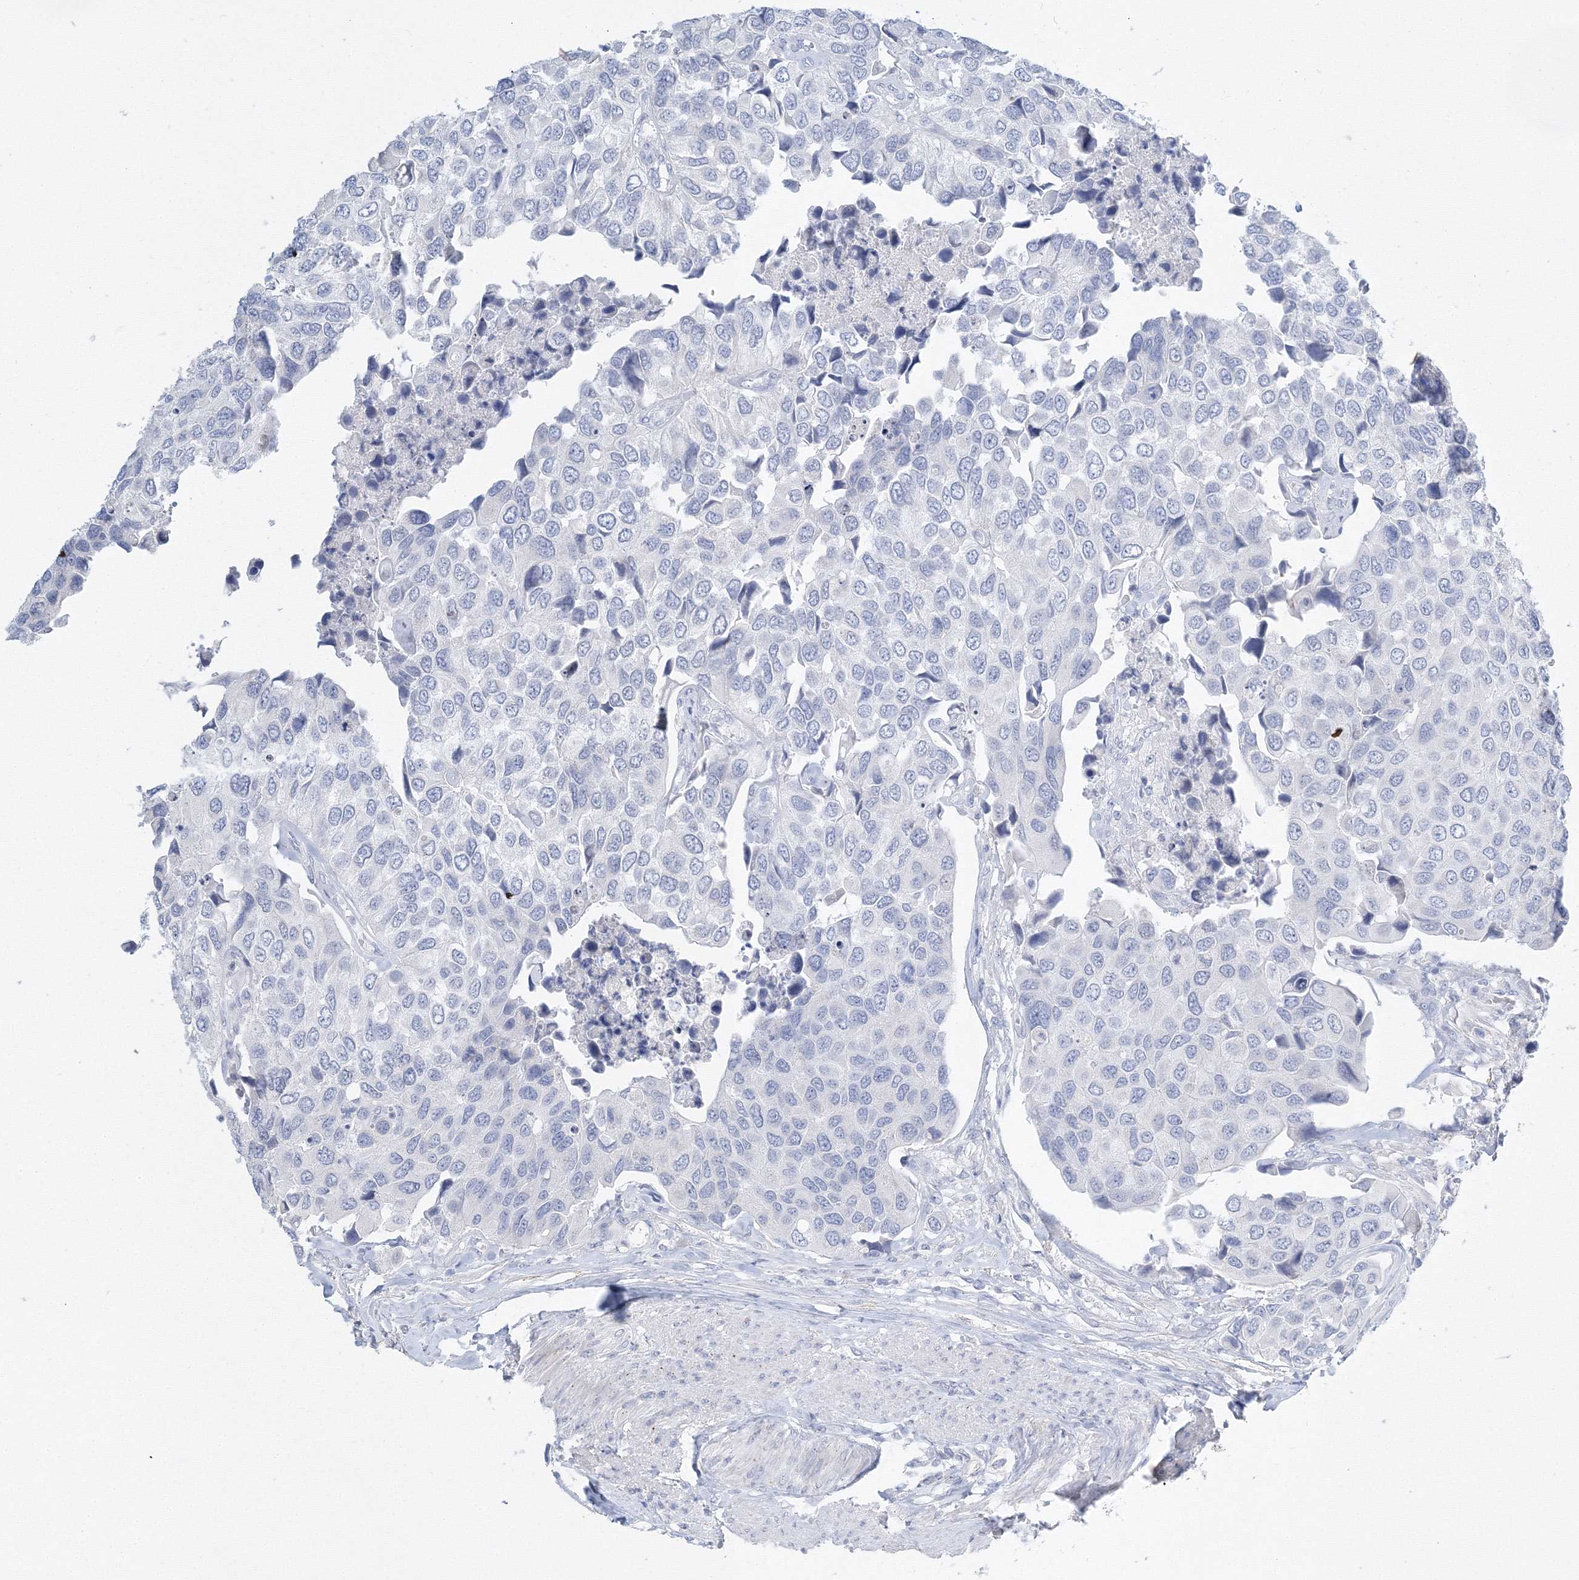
{"staining": {"intensity": "negative", "quantity": "none", "location": "none"}, "tissue": "urothelial cancer", "cell_type": "Tumor cells", "image_type": "cancer", "snomed": [{"axis": "morphology", "description": "Urothelial carcinoma, High grade"}, {"axis": "topography", "description": "Urinary bladder"}], "caption": "The photomicrograph demonstrates no staining of tumor cells in urothelial cancer.", "gene": "AASDH", "patient": {"sex": "male", "age": 74}}